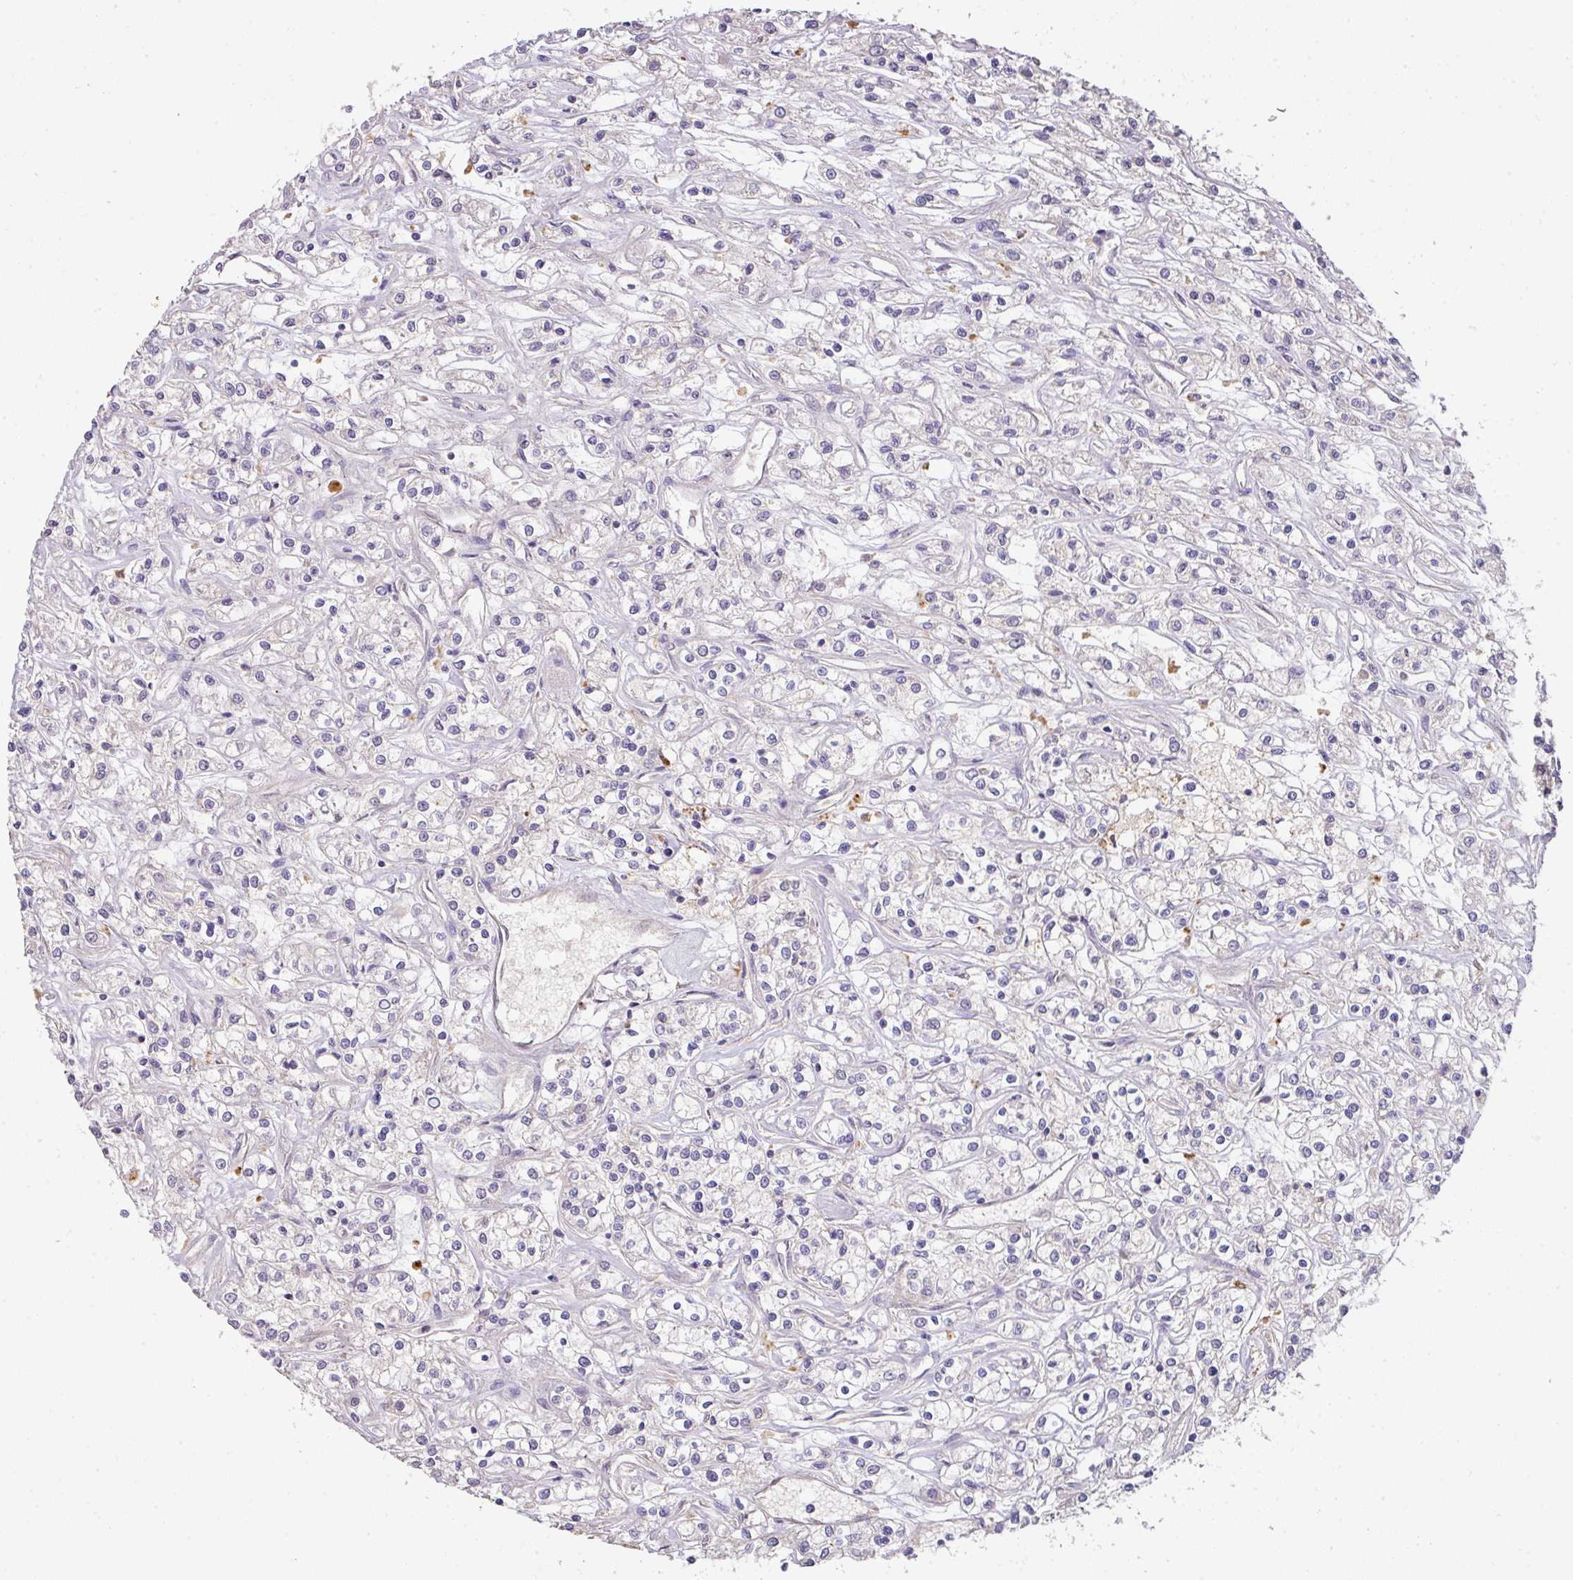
{"staining": {"intensity": "negative", "quantity": "none", "location": "none"}, "tissue": "renal cancer", "cell_type": "Tumor cells", "image_type": "cancer", "snomed": [{"axis": "morphology", "description": "Adenocarcinoma, NOS"}, {"axis": "topography", "description": "Kidney"}], "caption": "Protein analysis of renal adenocarcinoma demonstrates no significant staining in tumor cells.", "gene": "ZNF266", "patient": {"sex": "female", "age": 59}}